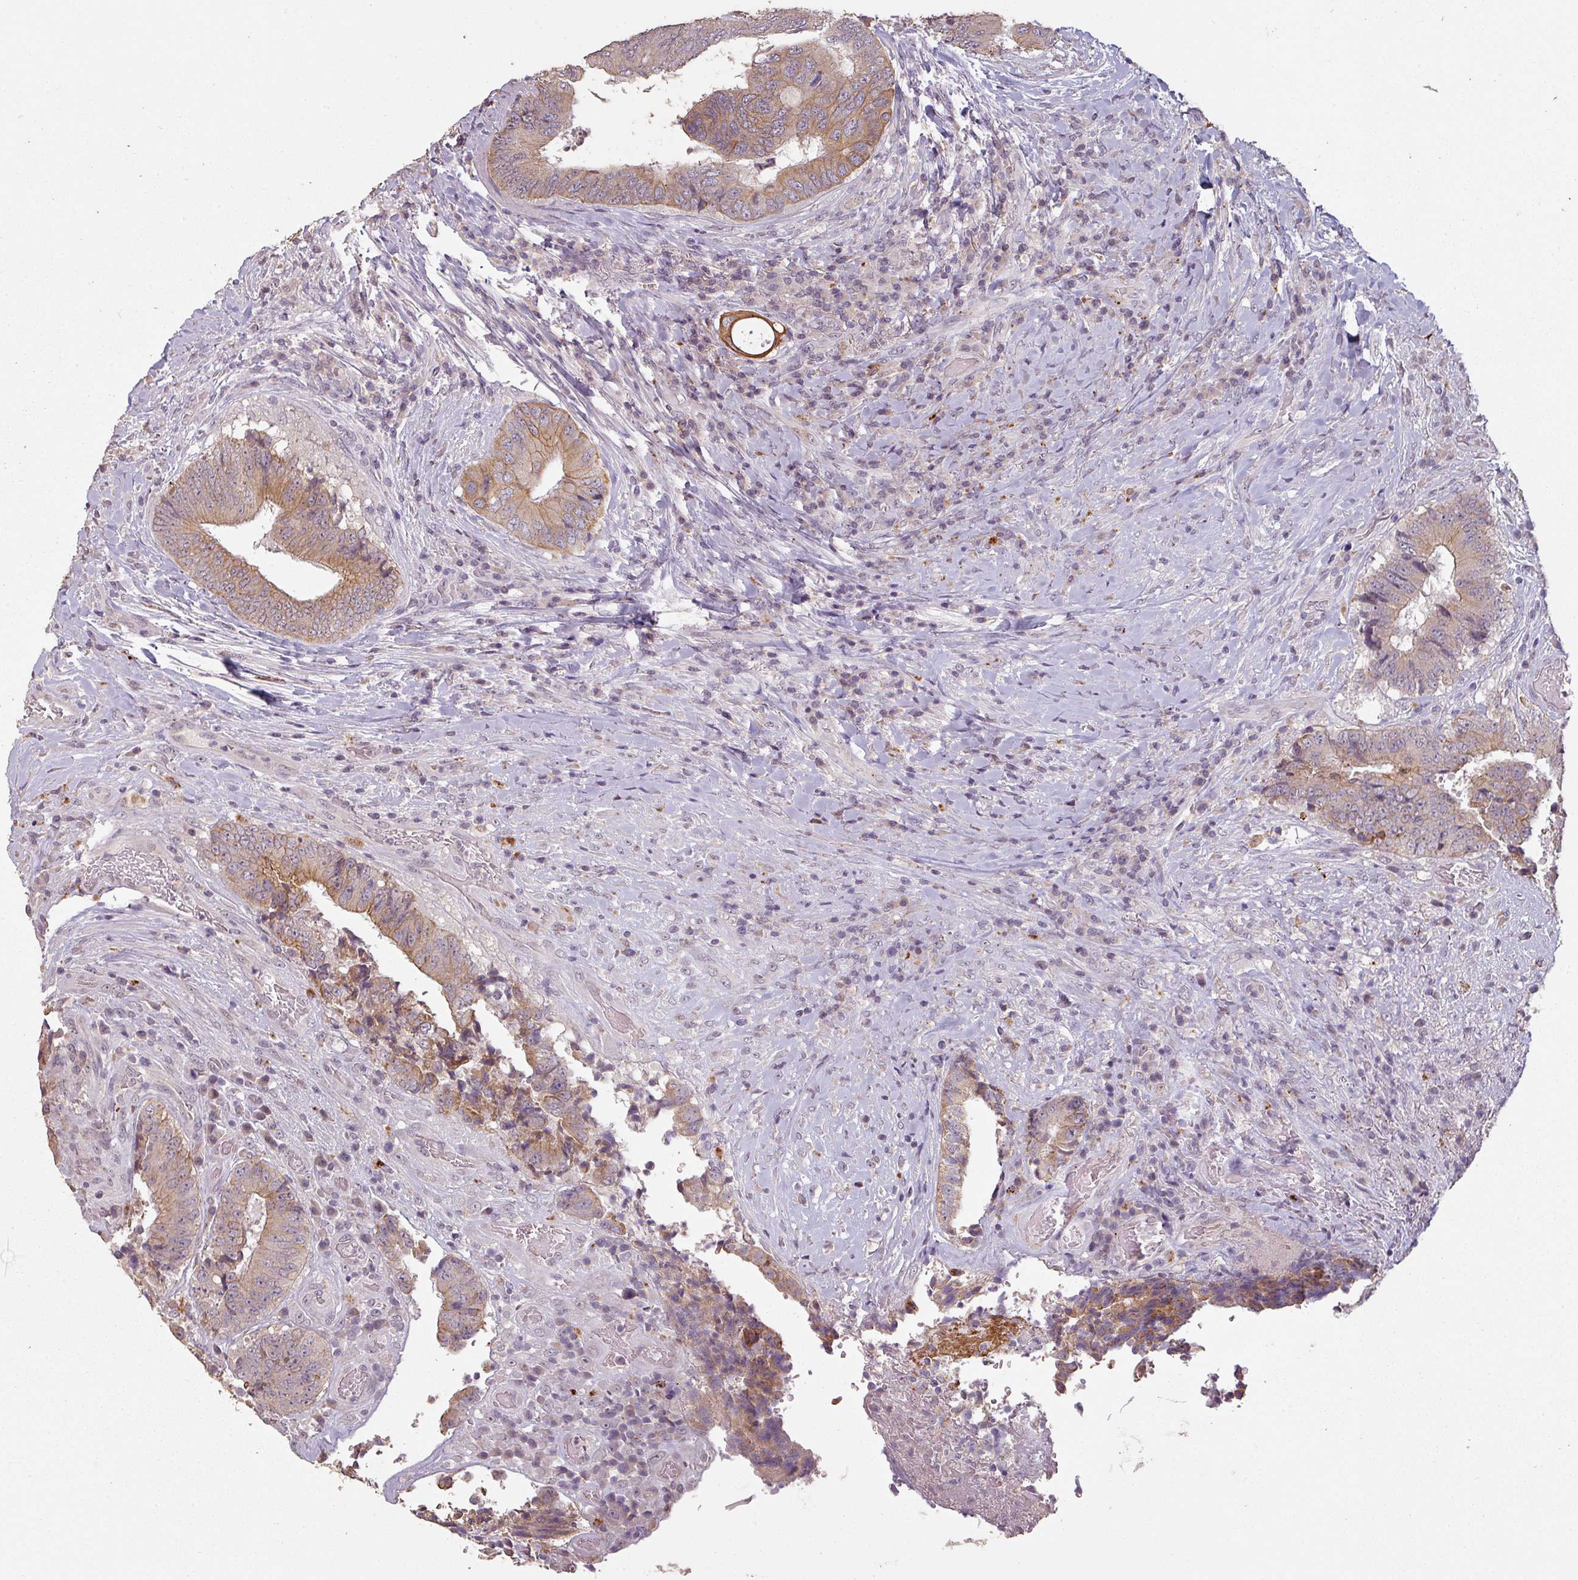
{"staining": {"intensity": "weak", "quantity": ">75%", "location": "cytoplasmic/membranous"}, "tissue": "colorectal cancer", "cell_type": "Tumor cells", "image_type": "cancer", "snomed": [{"axis": "morphology", "description": "Adenocarcinoma, NOS"}, {"axis": "topography", "description": "Rectum"}], "caption": "This is a photomicrograph of IHC staining of adenocarcinoma (colorectal), which shows weak staining in the cytoplasmic/membranous of tumor cells.", "gene": "LYPLA1", "patient": {"sex": "male", "age": 72}}